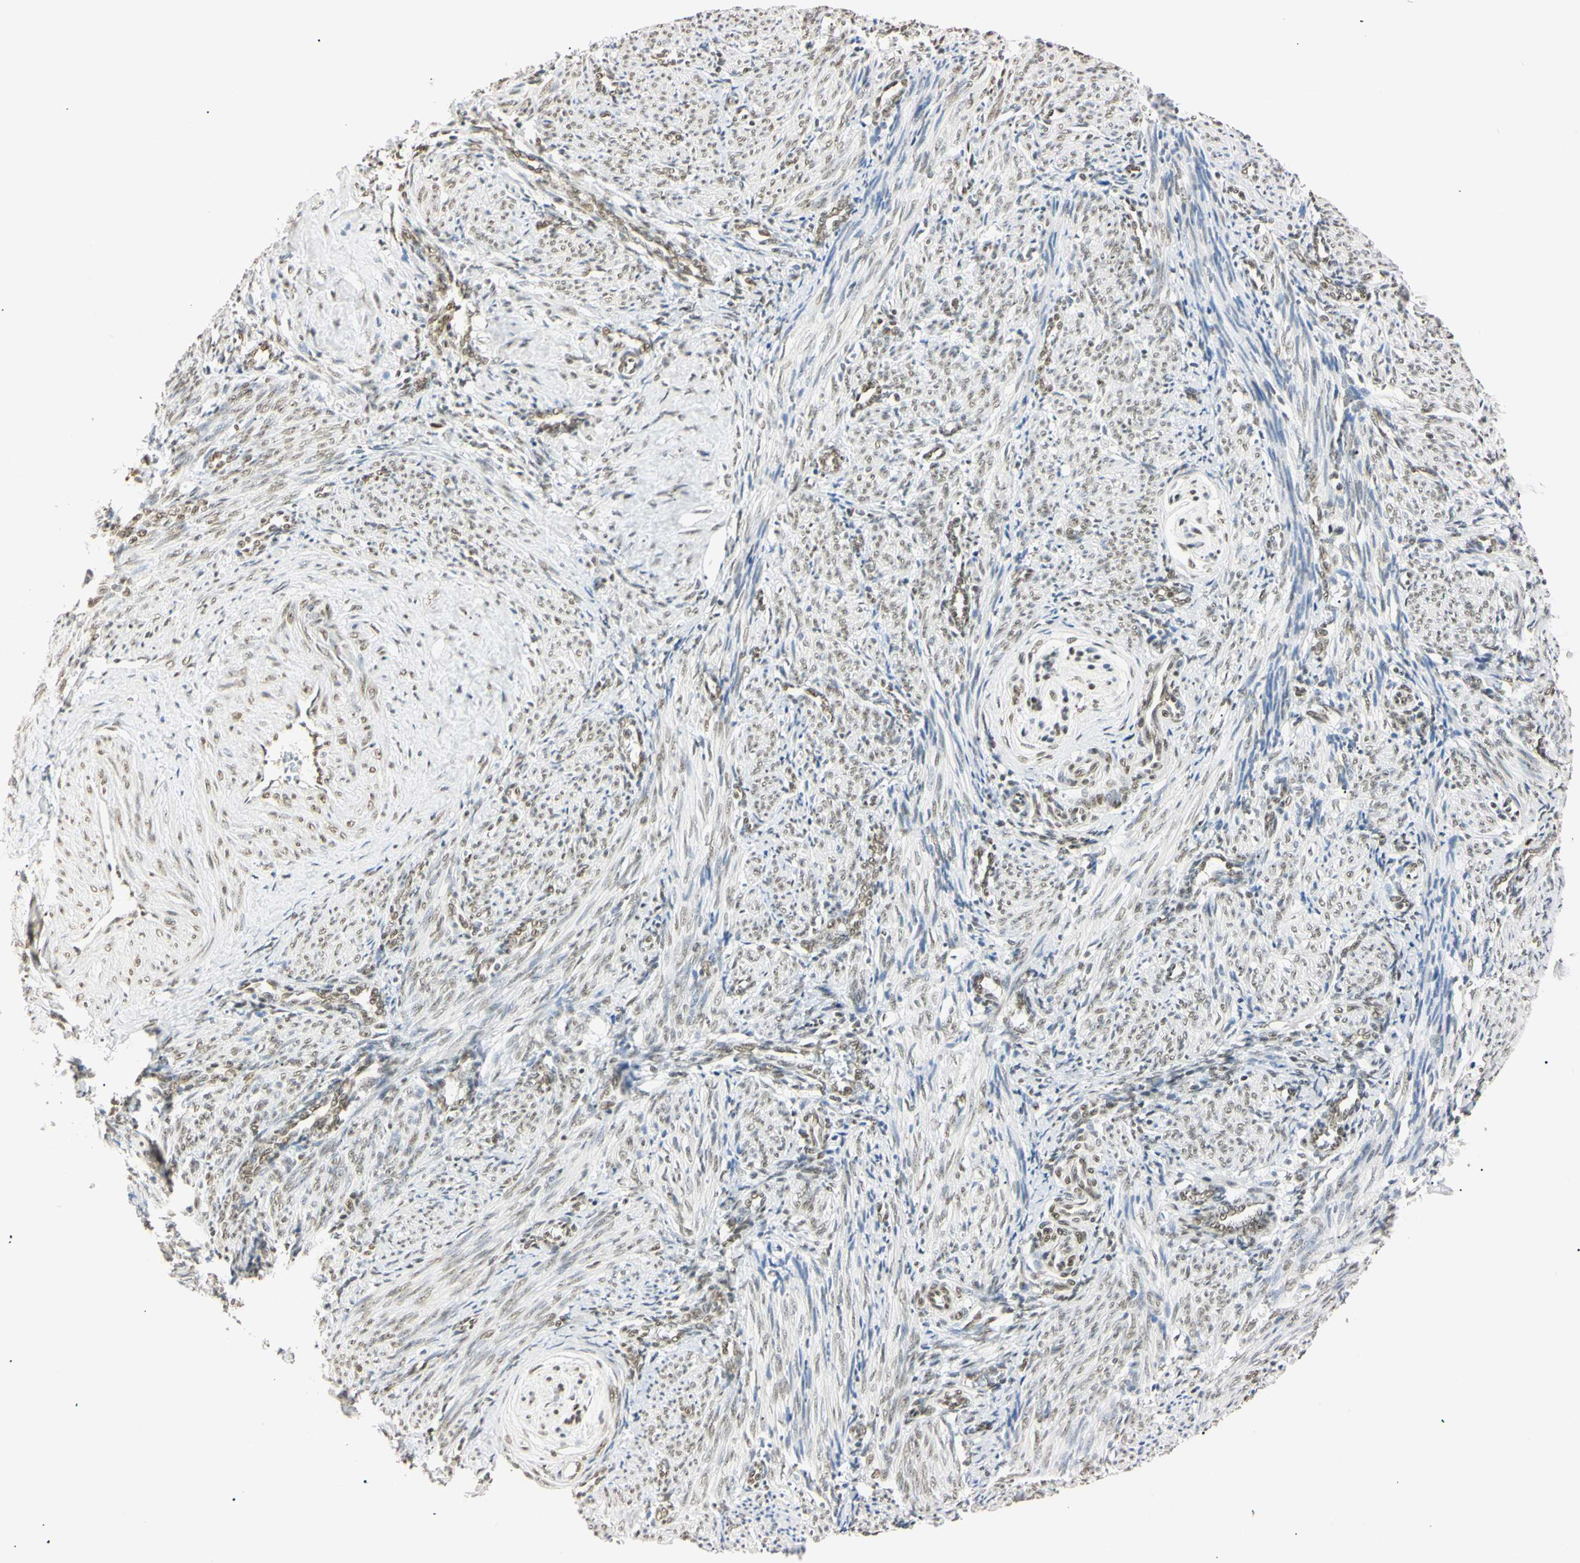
{"staining": {"intensity": "moderate", "quantity": ">75%", "location": "nuclear"}, "tissue": "smooth muscle", "cell_type": "Smooth muscle cells", "image_type": "normal", "snomed": [{"axis": "morphology", "description": "Normal tissue, NOS"}, {"axis": "topography", "description": "Endometrium"}], "caption": "Immunohistochemical staining of normal smooth muscle reveals moderate nuclear protein staining in approximately >75% of smooth muscle cells.", "gene": "SMARCA5", "patient": {"sex": "female", "age": 33}}